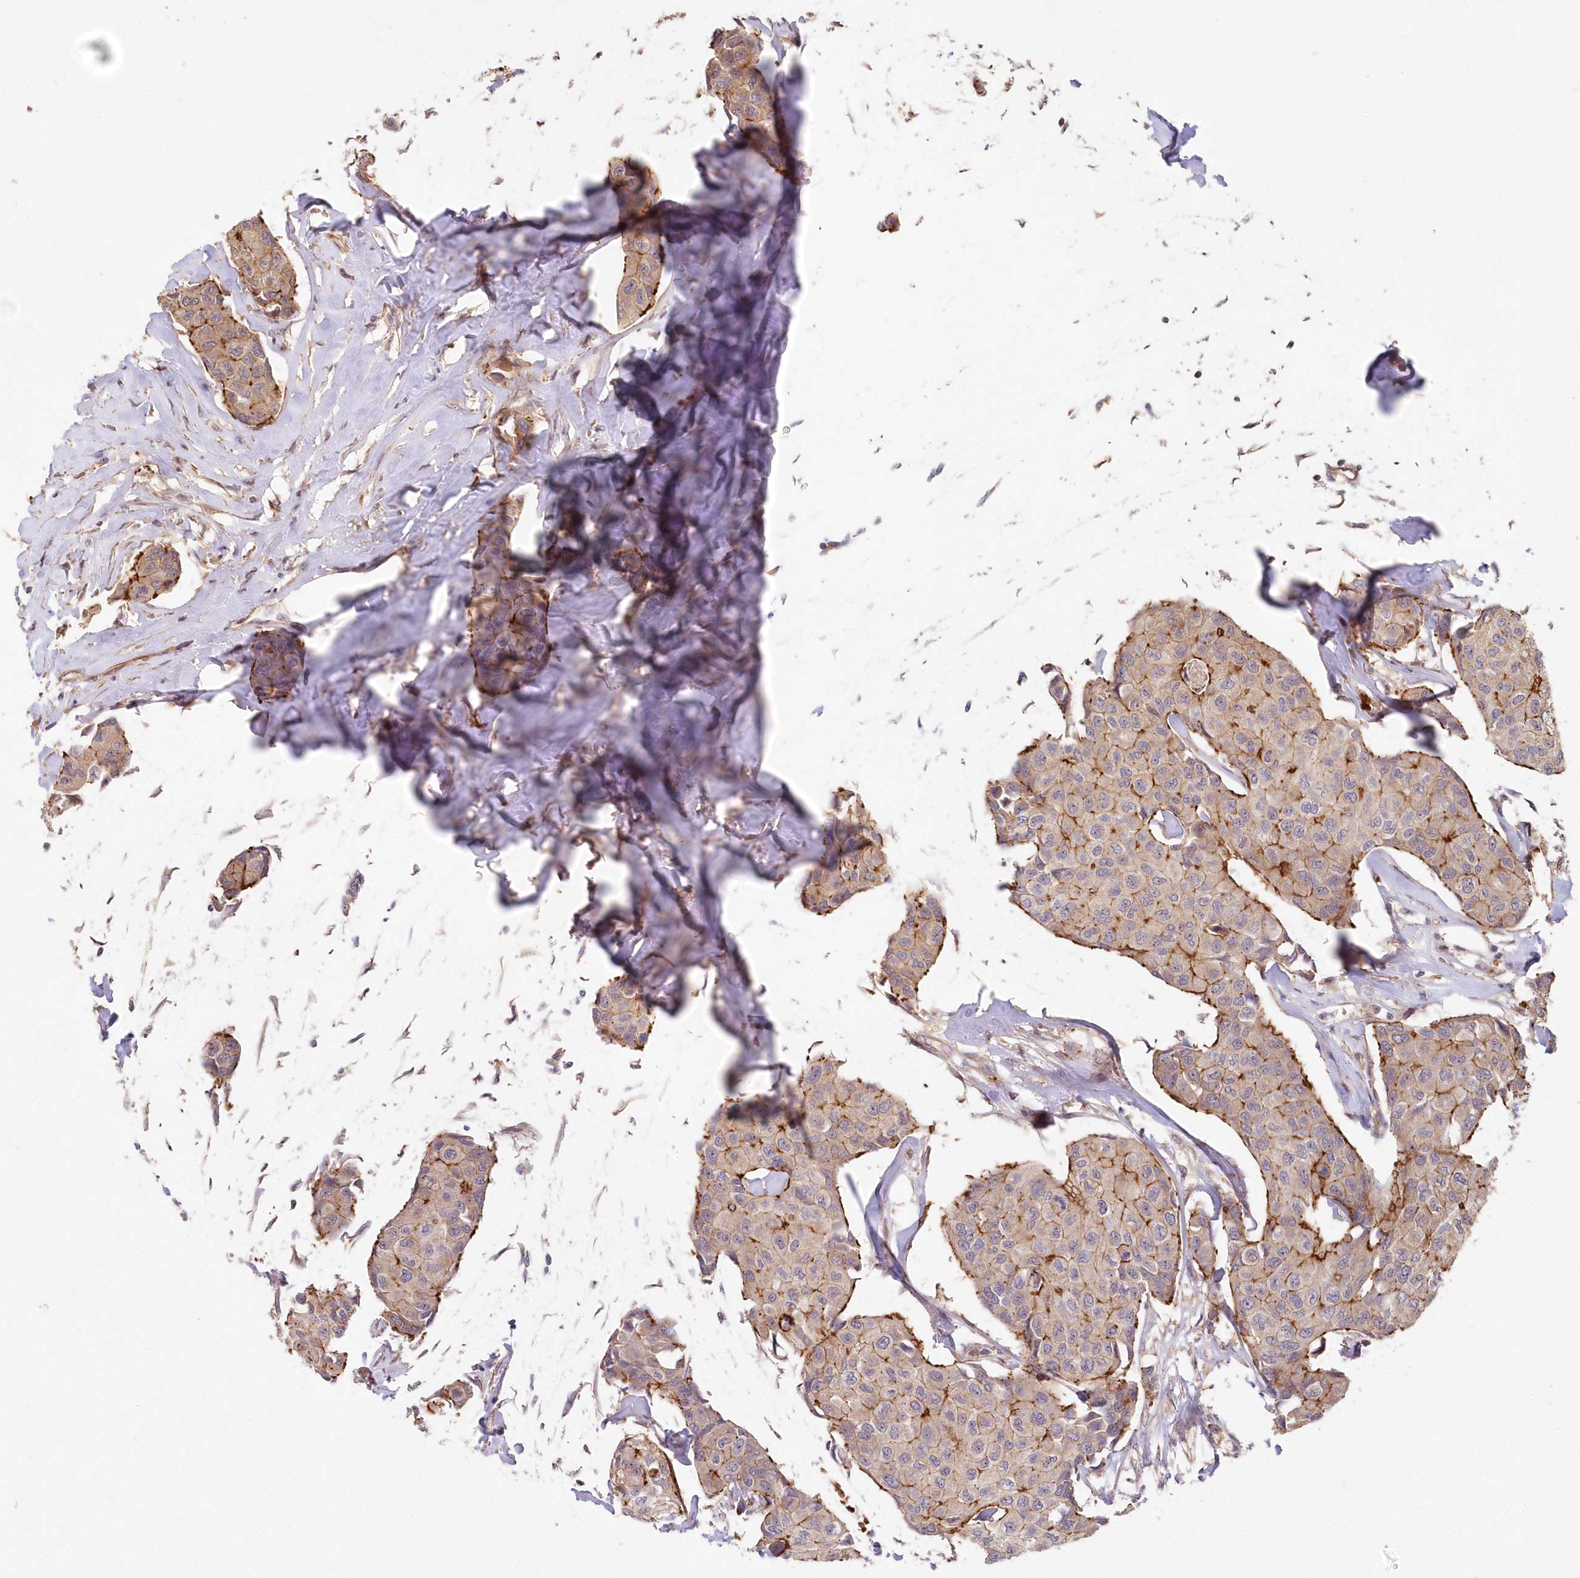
{"staining": {"intensity": "strong", "quantity": "25%-75%", "location": "cytoplasmic/membranous"}, "tissue": "breast cancer", "cell_type": "Tumor cells", "image_type": "cancer", "snomed": [{"axis": "morphology", "description": "Duct carcinoma"}, {"axis": "topography", "description": "Breast"}], "caption": "This is an image of immunohistochemistry (IHC) staining of breast cancer, which shows strong expression in the cytoplasmic/membranous of tumor cells.", "gene": "HYCC2", "patient": {"sex": "female", "age": 80}}